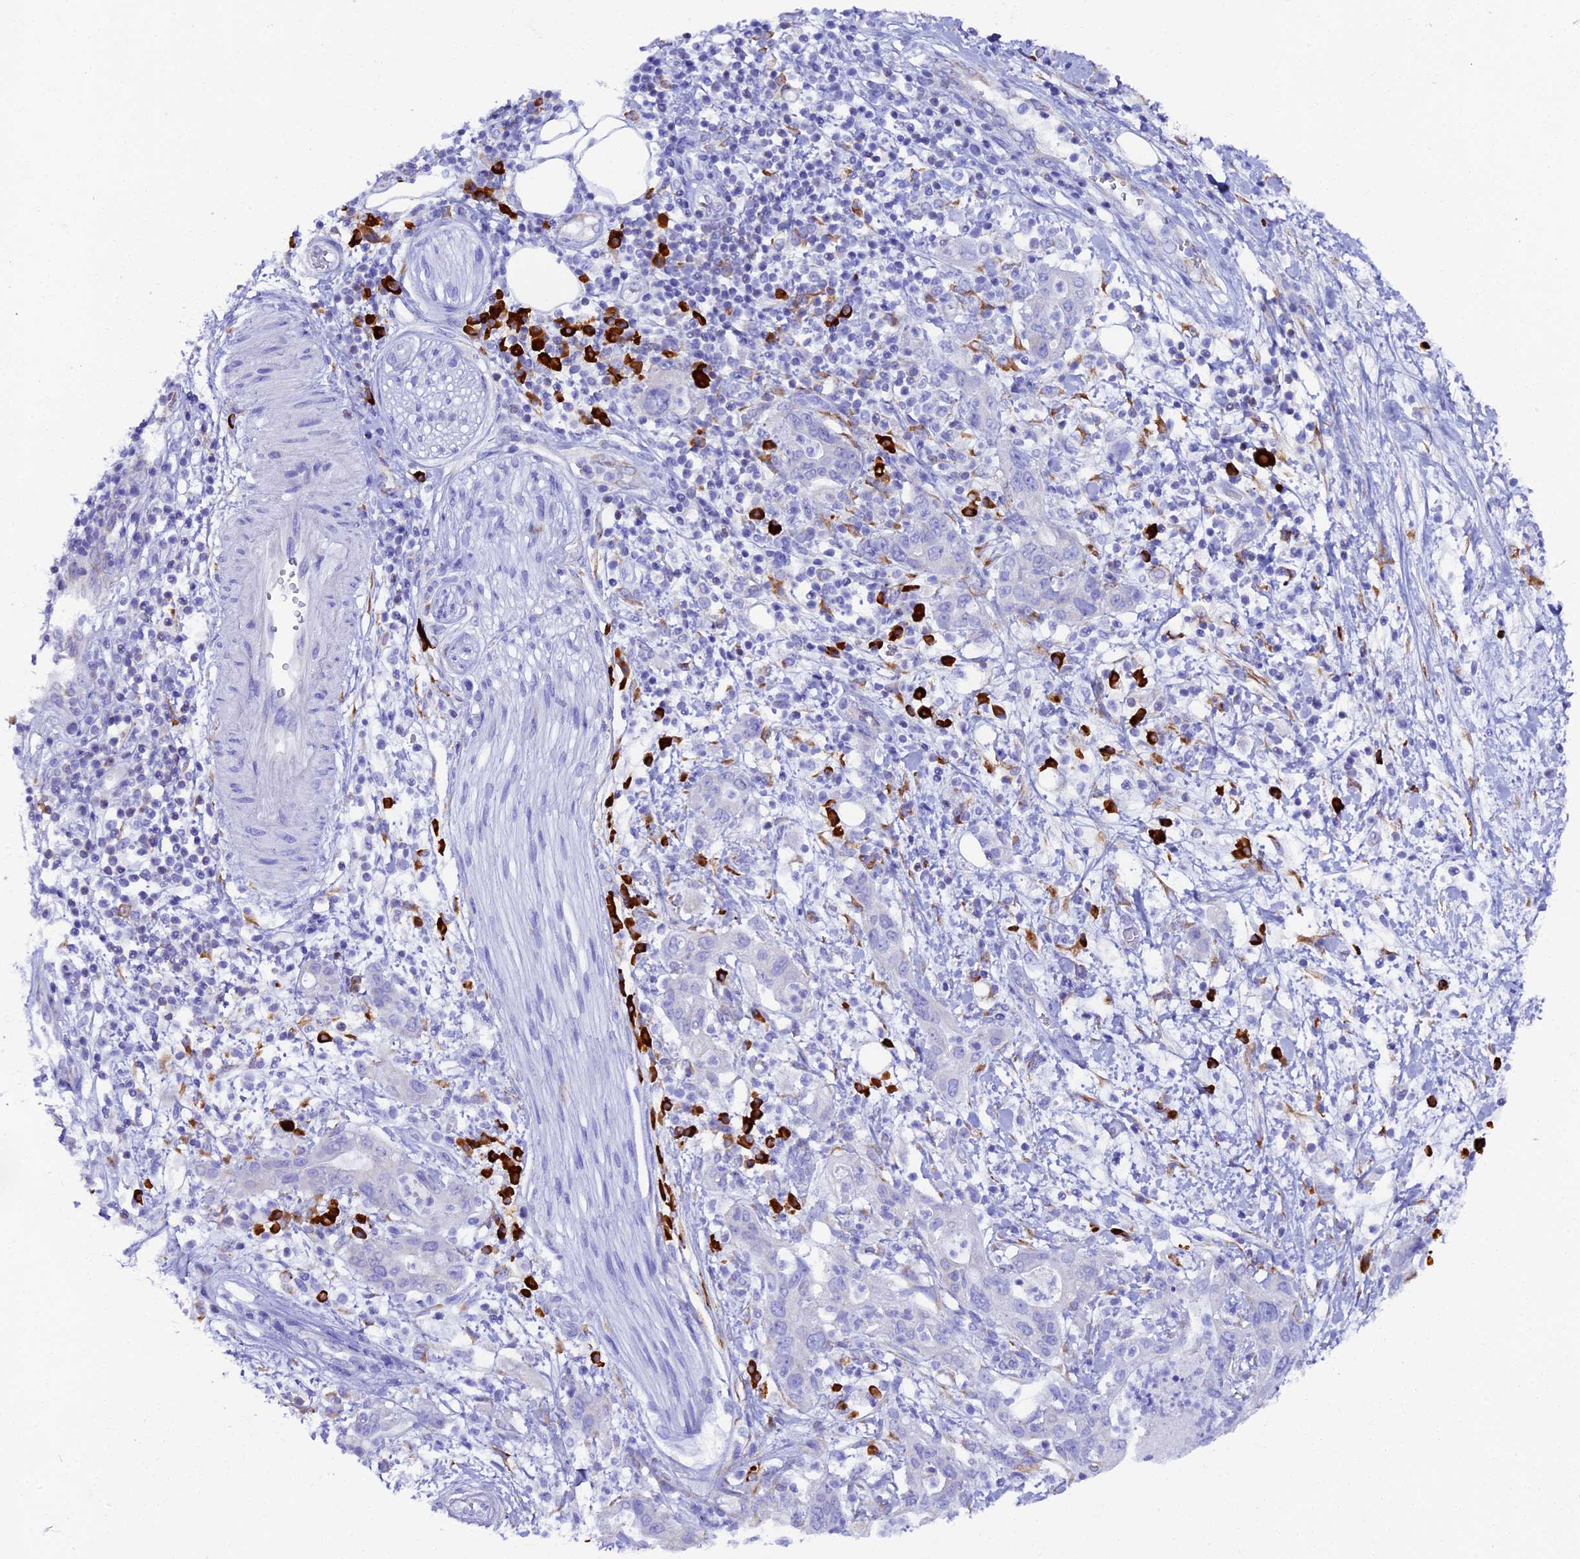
{"staining": {"intensity": "negative", "quantity": "none", "location": "none"}, "tissue": "pancreatic cancer", "cell_type": "Tumor cells", "image_type": "cancer", "snomed": [{"axis": "morphology", "description": "Adenocarcinoma, NOS"}, {"axis": "topography", "description": "Pancreas"}], "caption": "Pancreatic adenocarcinoma stained for a protein using immunohistochemistry exhibits no positivity tumor cells.", "gene": "FKBP11", "patient": {"sex": "female", "age": 73}}